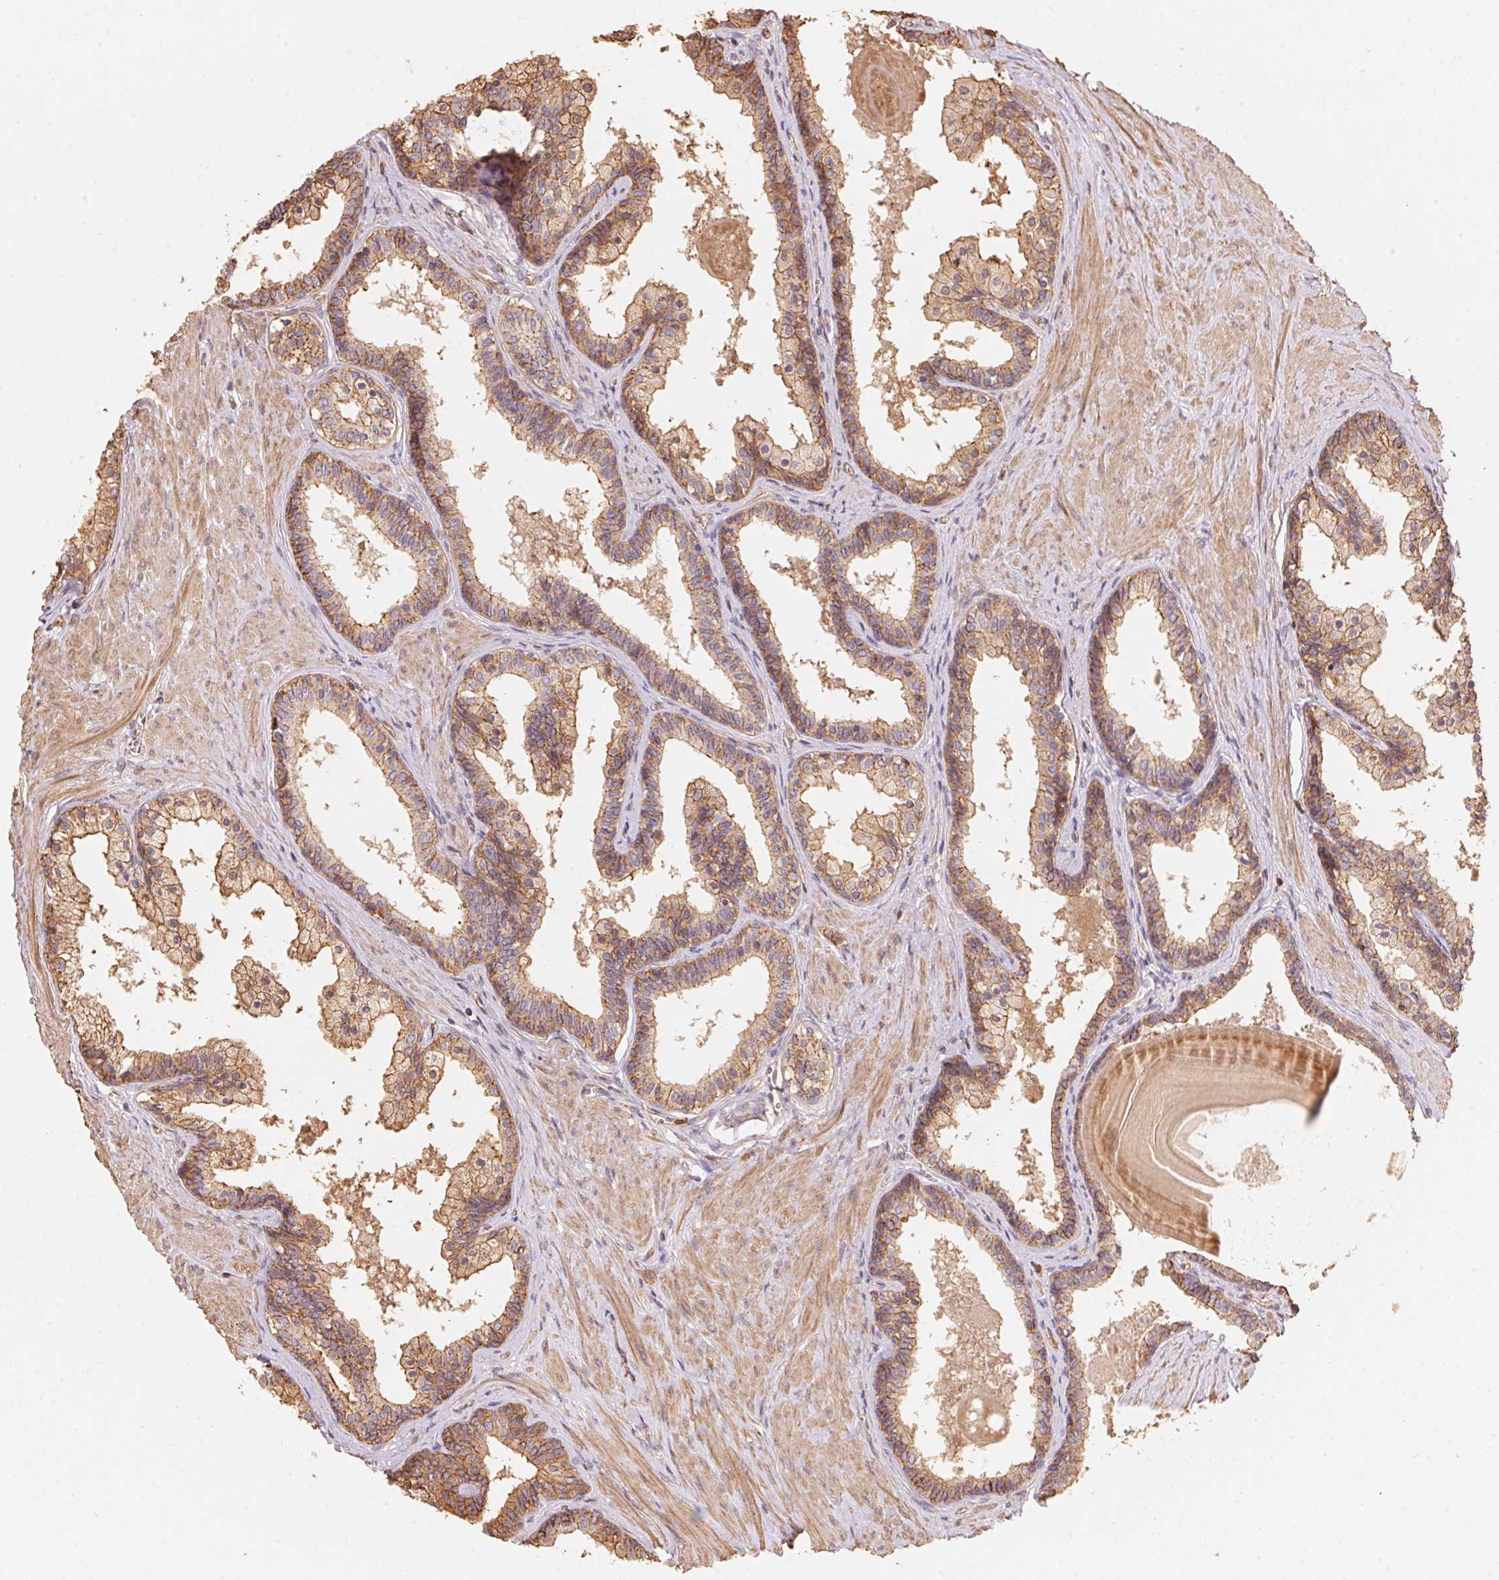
{"staining": {"intensity": "moderate", "quantity": ">75%", "location": "cytoplasmic/membranous"}, "tissue": "prostate", "cell_type": "Glandular cells", "image_type": "normal", "snomed": [{"axis": "morphology", "description": "Normal tissue, NOS"}, {"axis": "topography", "description": "Prostate"}], "caption": "High-power microscopy captured an immunohistochemistry (IHC) image of benign prostate, revealing moderate cytoplasmic/membranous expression in about >75% of glandular cells. The protein is stained brown, and the nuclei are stained in blue (DAB (3,3'-diaminobenzidine) IHC with brightfield microscopy, high magnification).", "gene": "FRAS1", "patient": {"sex": "male", "age": 61}}